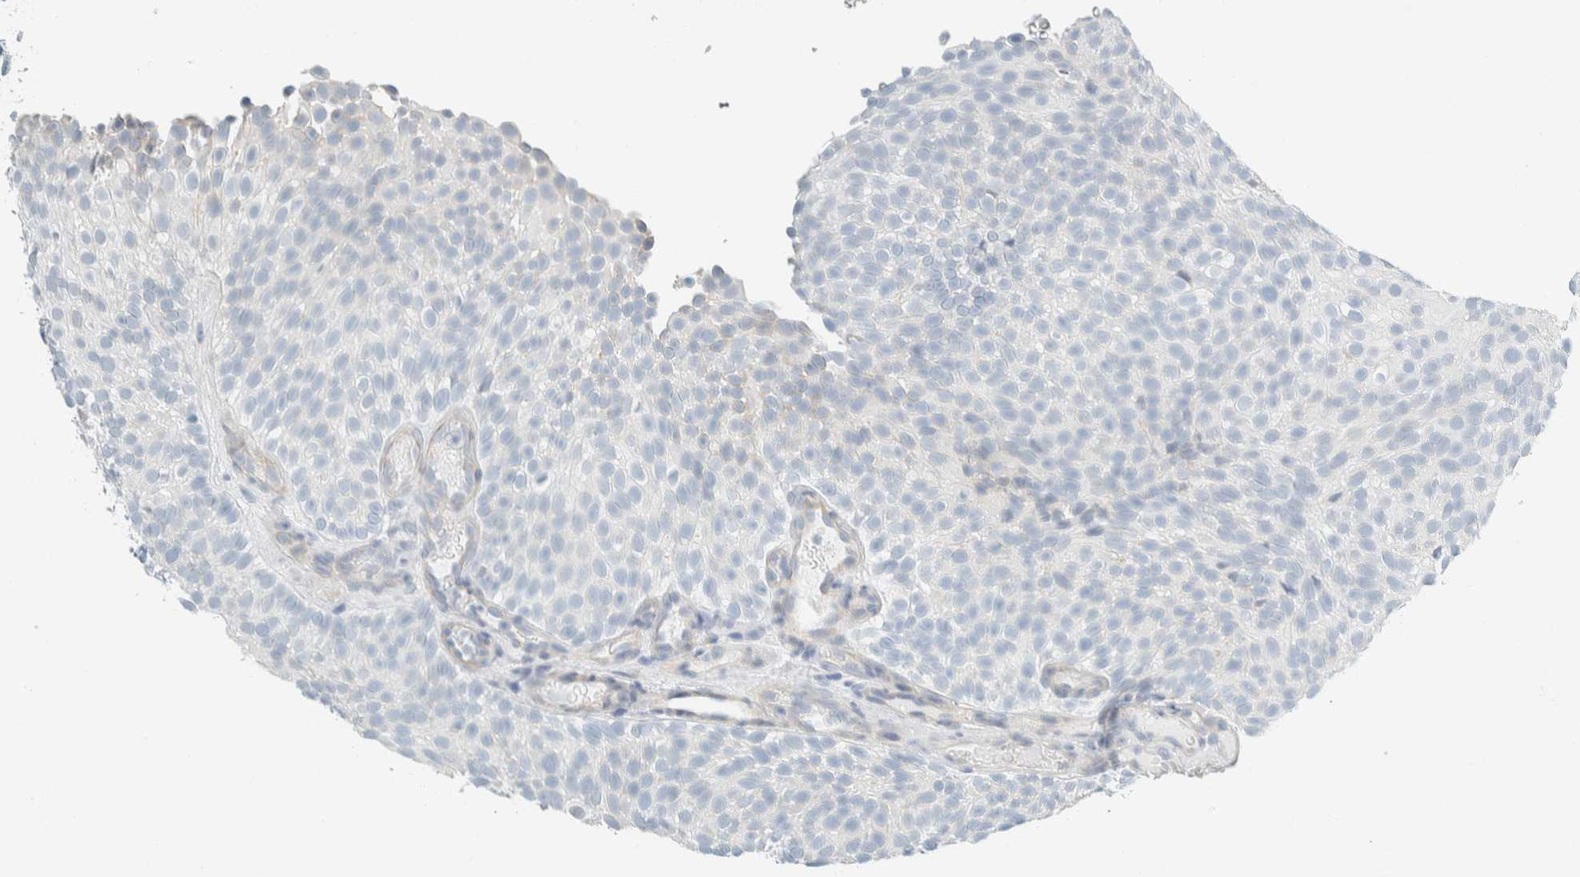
{"staining": {"intensity": "negative", "quantity": "none", "location": "none"}, "tissue": "urothelial cancer", "cell_type": "Tumor cells", "image_type": "cancer", "snomed": [{"axis": "morphology", "description": "Urothelial carcinoma, Low grade"}, {"axis": "topography", "description": "Urinary bladder"}], "caption": "The IHC micrograph has no significant positivity in tumor cells of urothelial cancer tissue.", "gene": "ARHGAP27", "patient": {"sex": "male", "age": 78}}